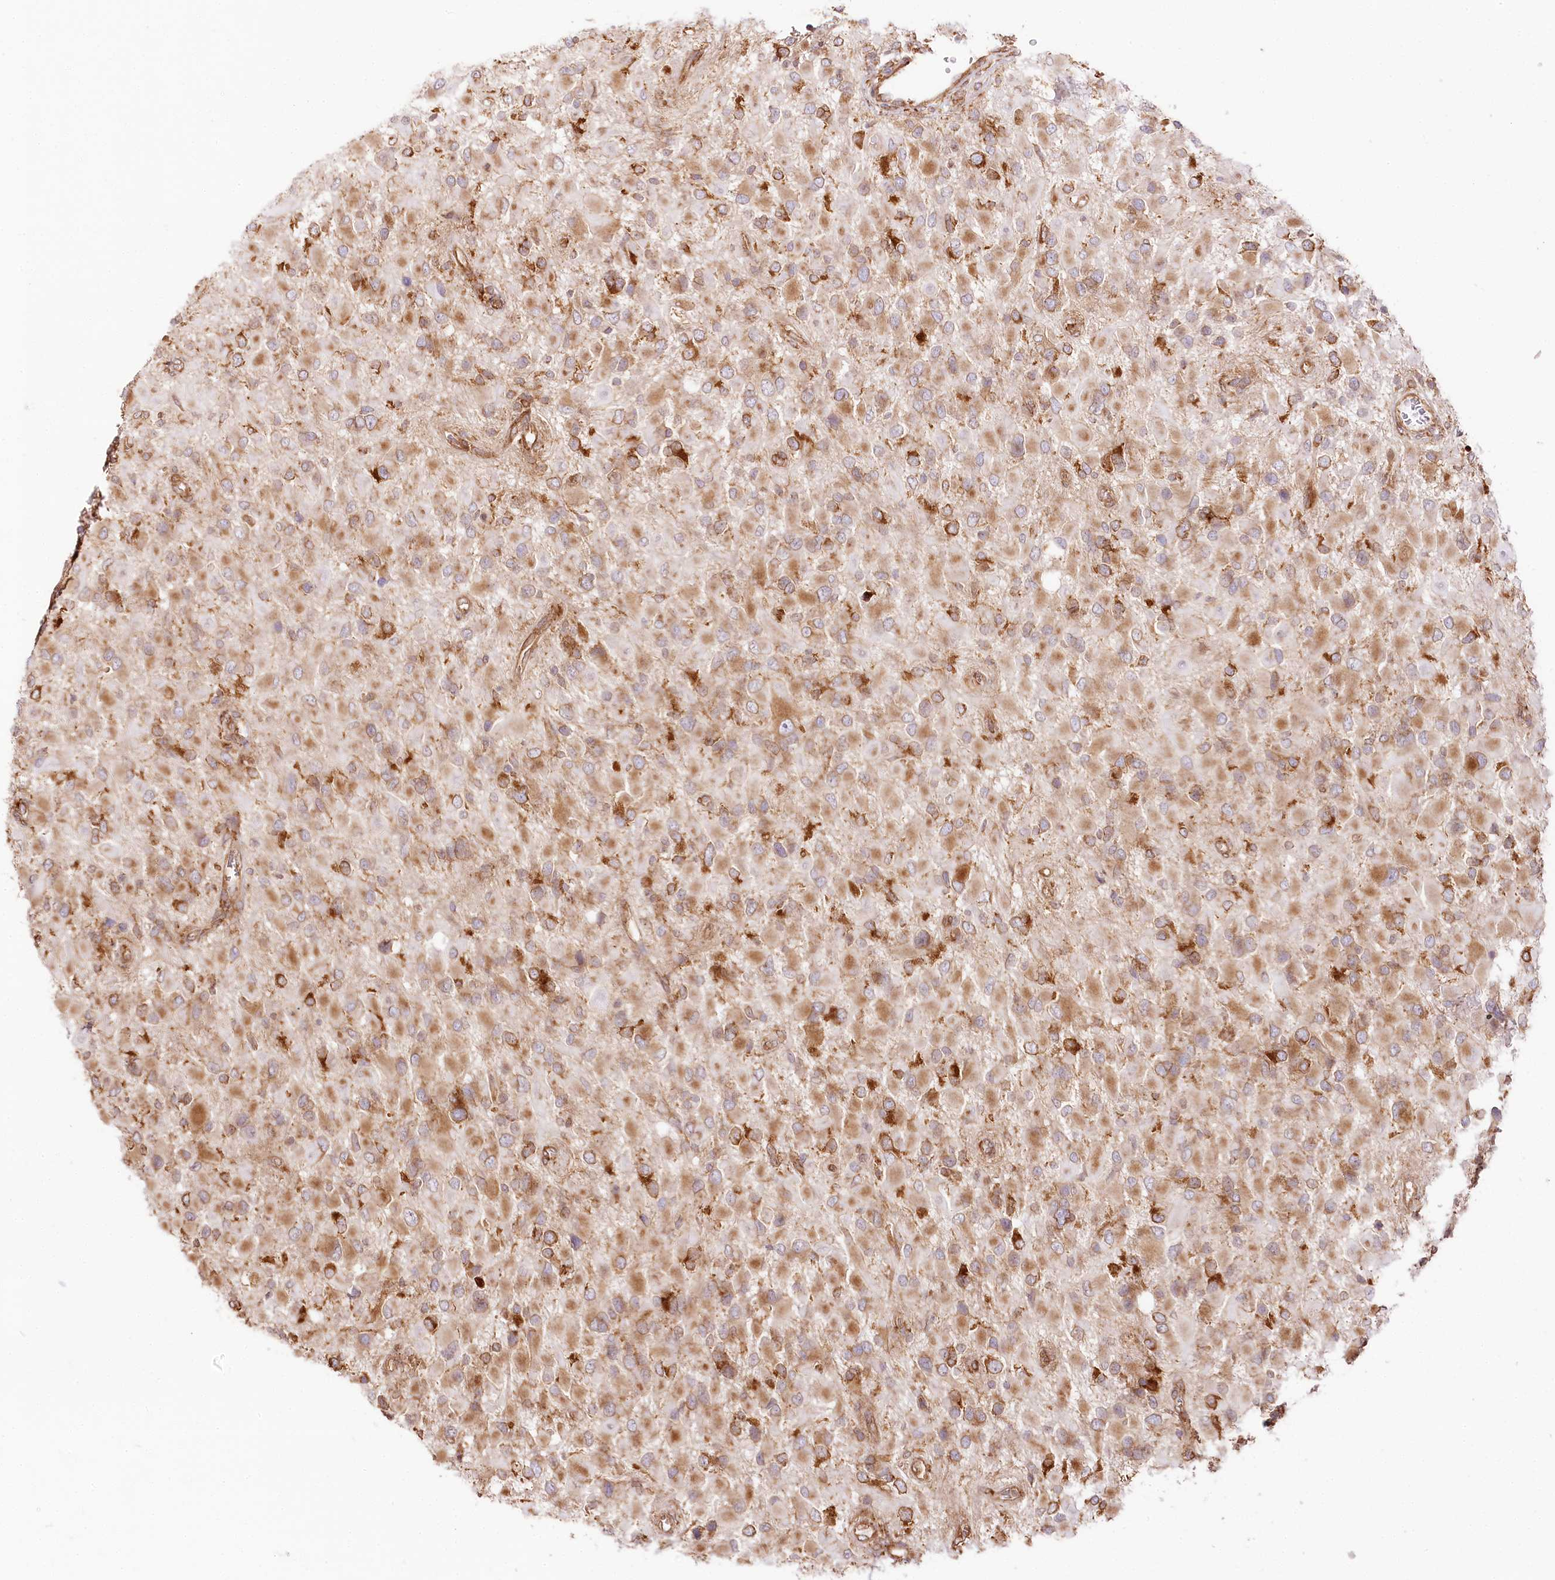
{"staining": {"intensity": "moderate", "quantity": "25%-75%", "location": "cytoplasmic/membranous"}, "tissue": "glioma", "cell_type": "Tumor cells", "image_type": "cancer", "snomed": [{"axis": "morphology", "description": "Glioma, malignant, High grade"}, {"axis": "topography", "description": "Brain"}], "caption": "Malignant glioma (high-grade) tissue displays moderate cytoplasmic/membranous positivity in about 25%-75% of tumor cells, visualized by immunohistochemistry. Using DAB (3,3'-diaminobenzidine) (brown) and hematoxylin (blue) stains, captured at high magnification using brightfield microscopy.", "gene": "CNPY2", "patient": {"sex": "male", "age": 53}}